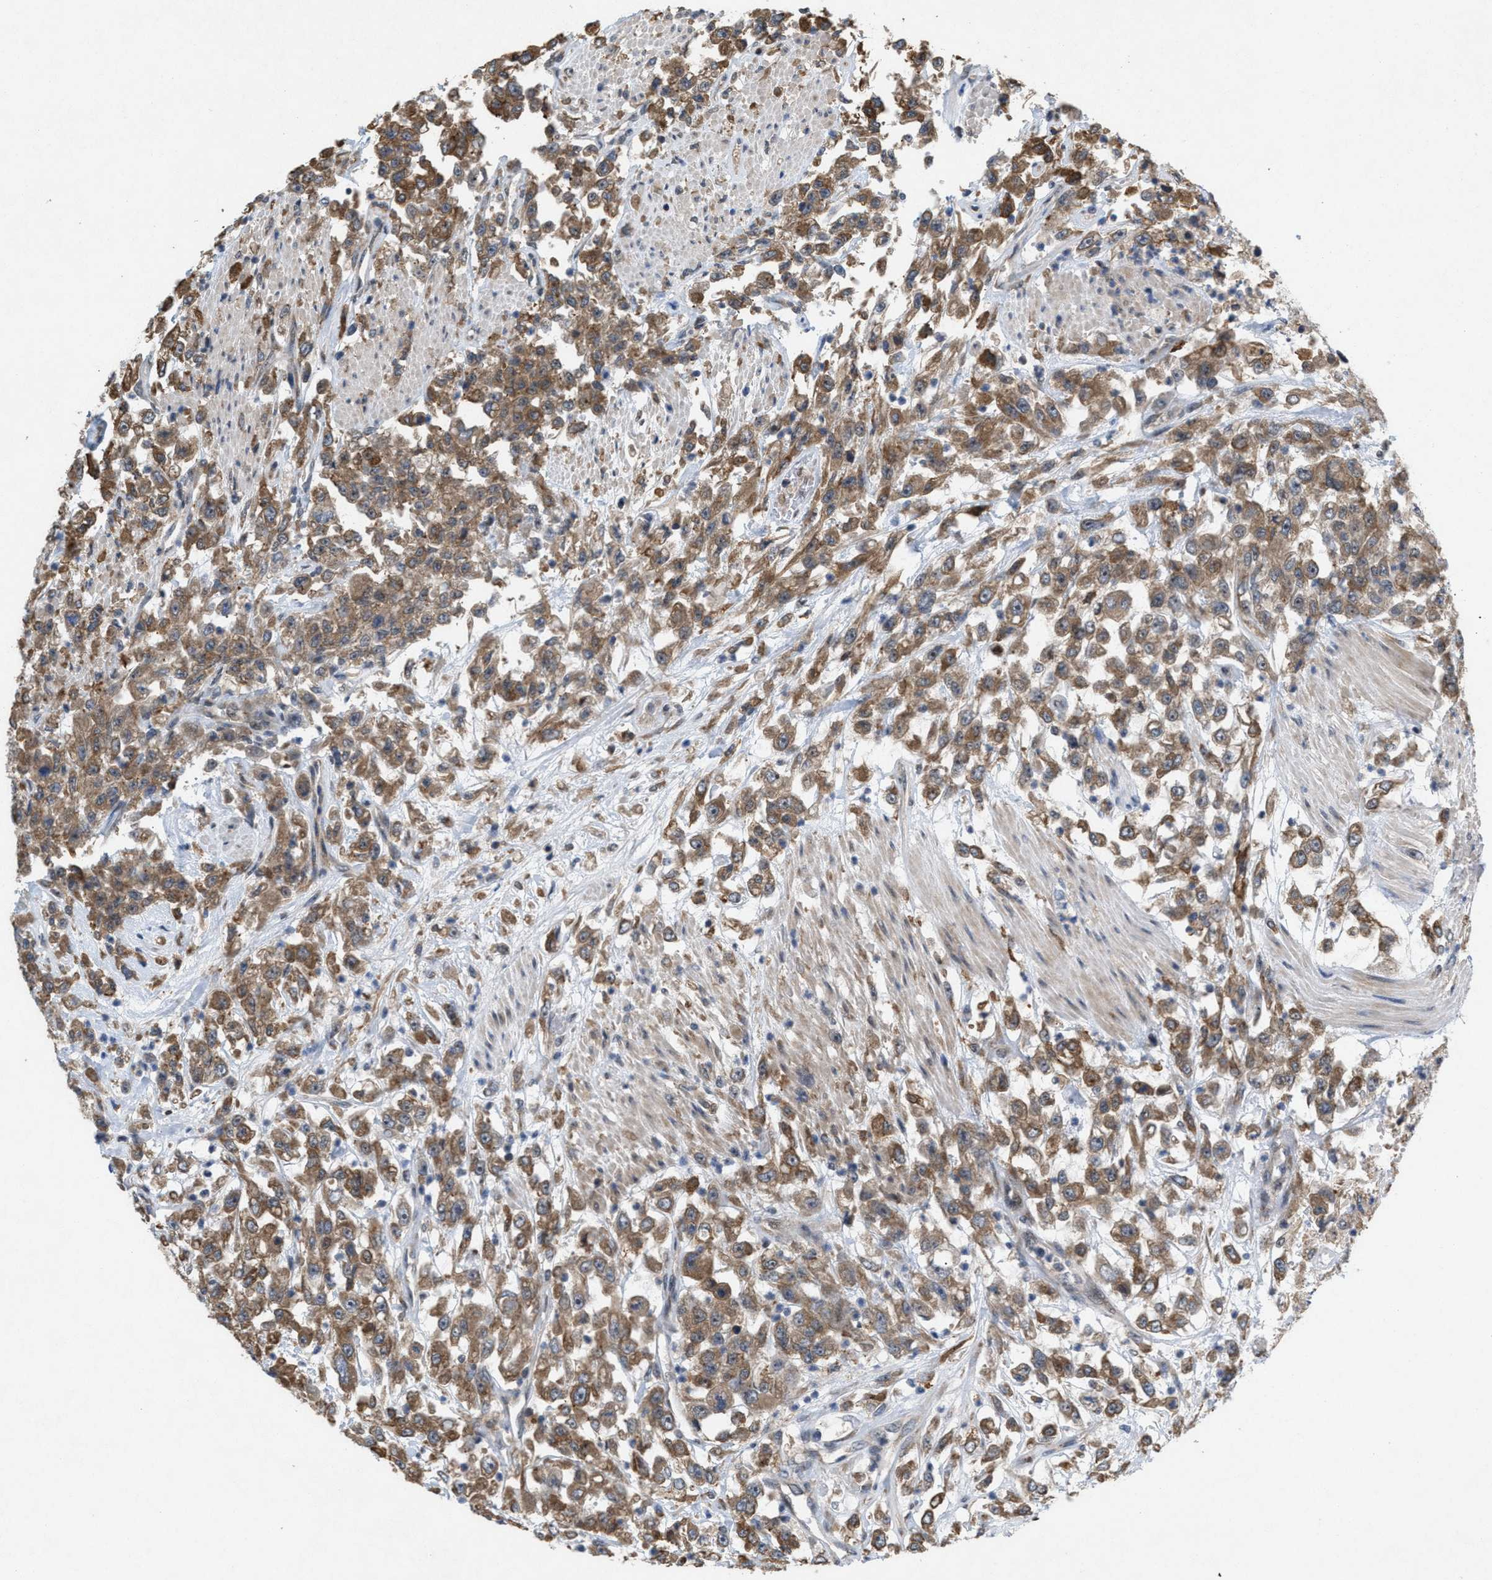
{"staining": {"intensity": "moderate", "quantity": ">75%", "location": "cytoplasmic/membranous"}, "tissue": "urothelial cancer", "cell_type": "Tumor cells", "image_type": "cancer", "snomed": [{"axis": "morphology", "description": "Urothelial carcinoma, High grade"}, {"axis": "topography", "description": "Urinary bladder"}], "caption": "IHC (DAB (3,3'-diaminobenzidine)) staining of urothelial cancer demonstrates moderate cytoplasmic/membranous protein expression in approximately >75% of tumor cells. The staining was performed using DAB, with brown indicating positive protein expression. Nuclei are stained blue with hematoxylin.", "gene": "MFSD6", "patient": {"sex": "male", "age": 46}}